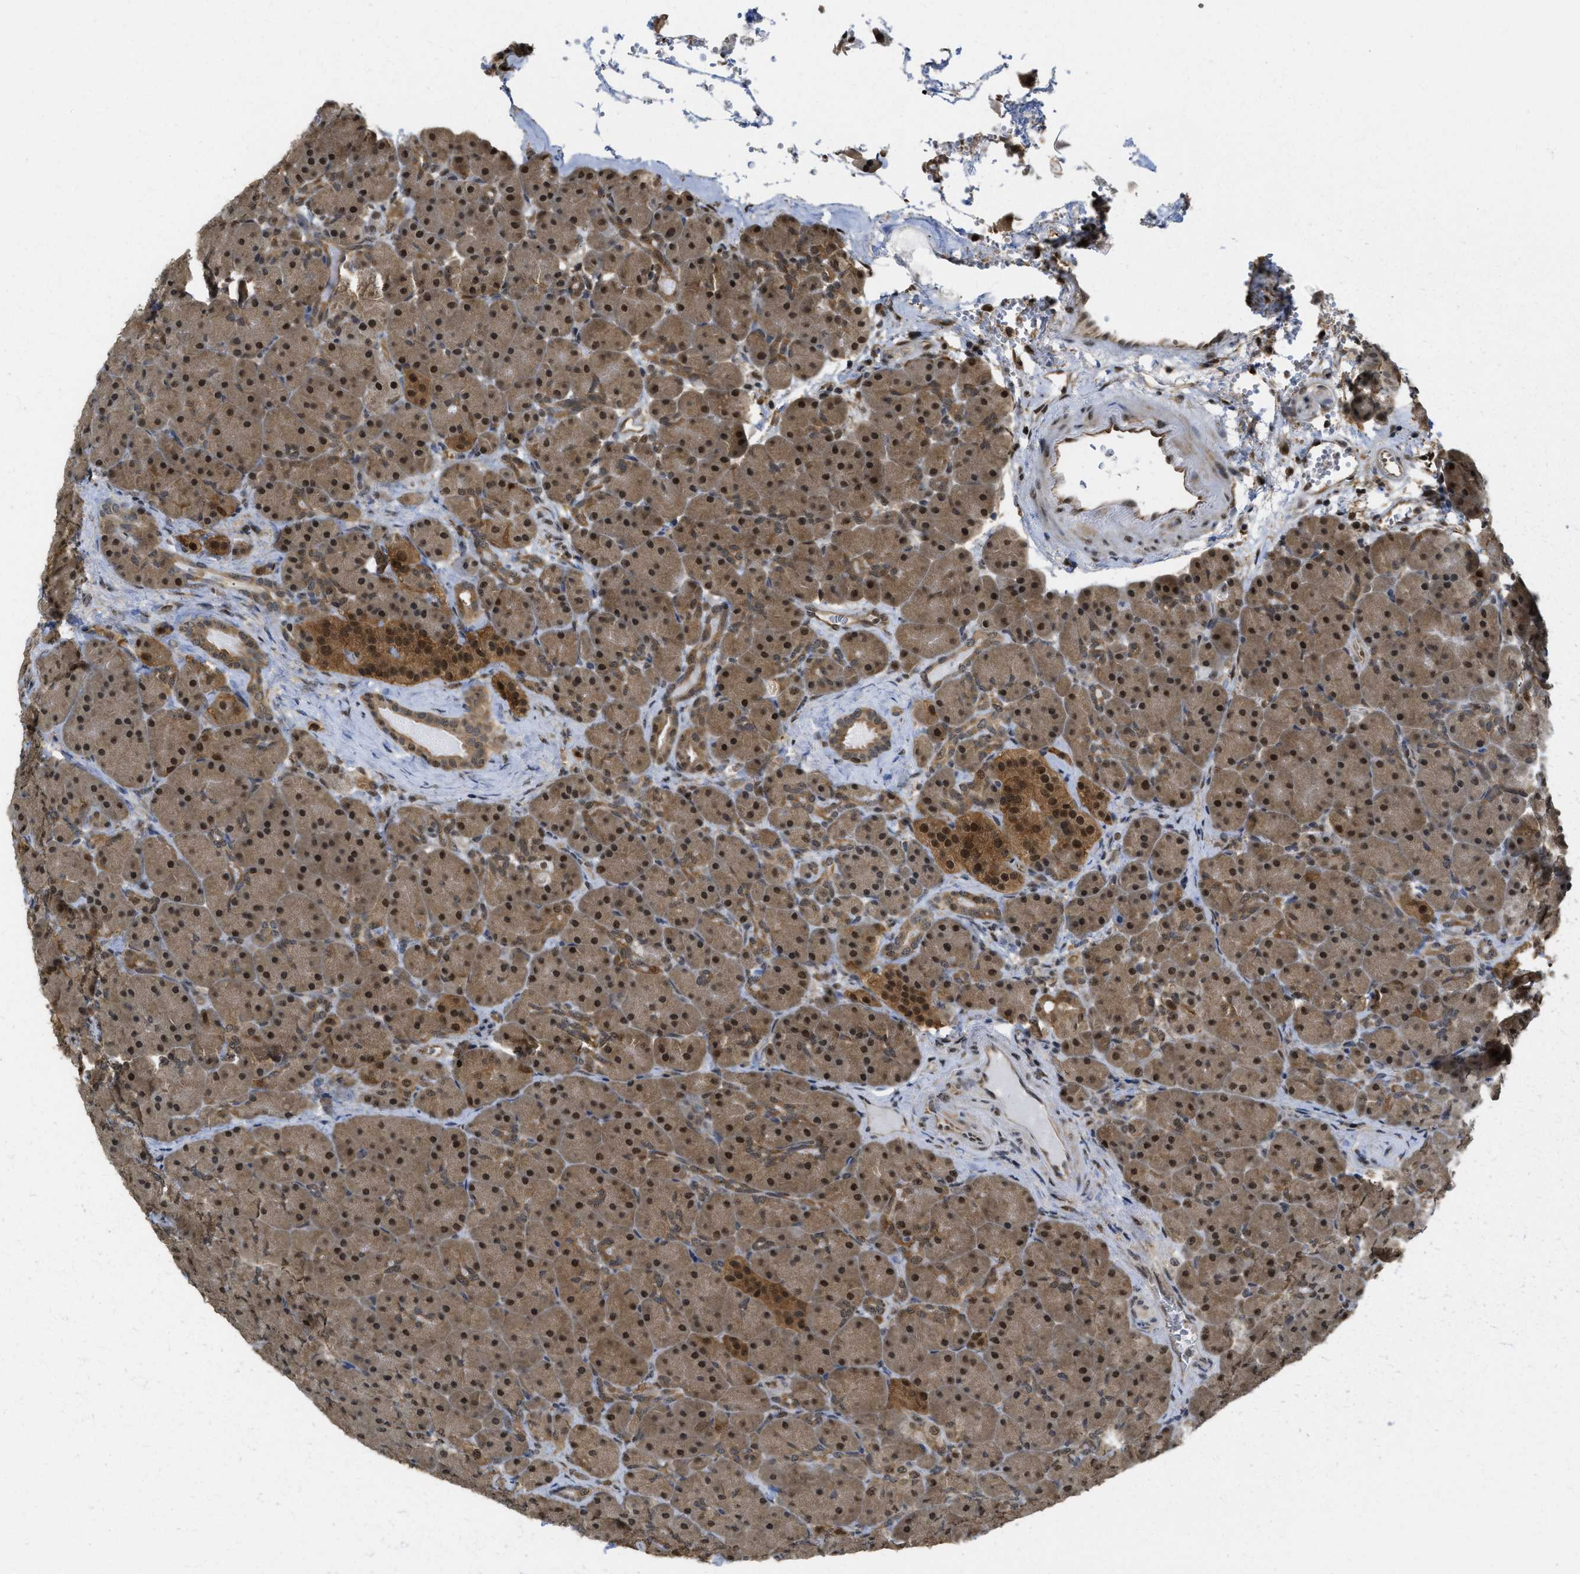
{"staining": {"intensity": "strong", "quantity": "25%-75%", "location": "cytoplasmic/membranous,nuclear"}, "tissue": "pancreas", "cell_type": "Exocrine glandular cells", "image_type": "normal", "snomed": [{"axis": "morphology", "description": "Normal tissue, NOS"}, {"axis": "topography", "description": "Pancreas"}], "caption": "This photomicrograph exhibits benign pancreas stained with immunohistochemistry to label a protein in brown. The cytoplasmic/membranous,nuclear of exocrine glandular cells show strong positivity for the protein. Nuclei are counter-stained blue.", "gene": "PSMC5", "patient": {"sex": "male", "age": 66}}